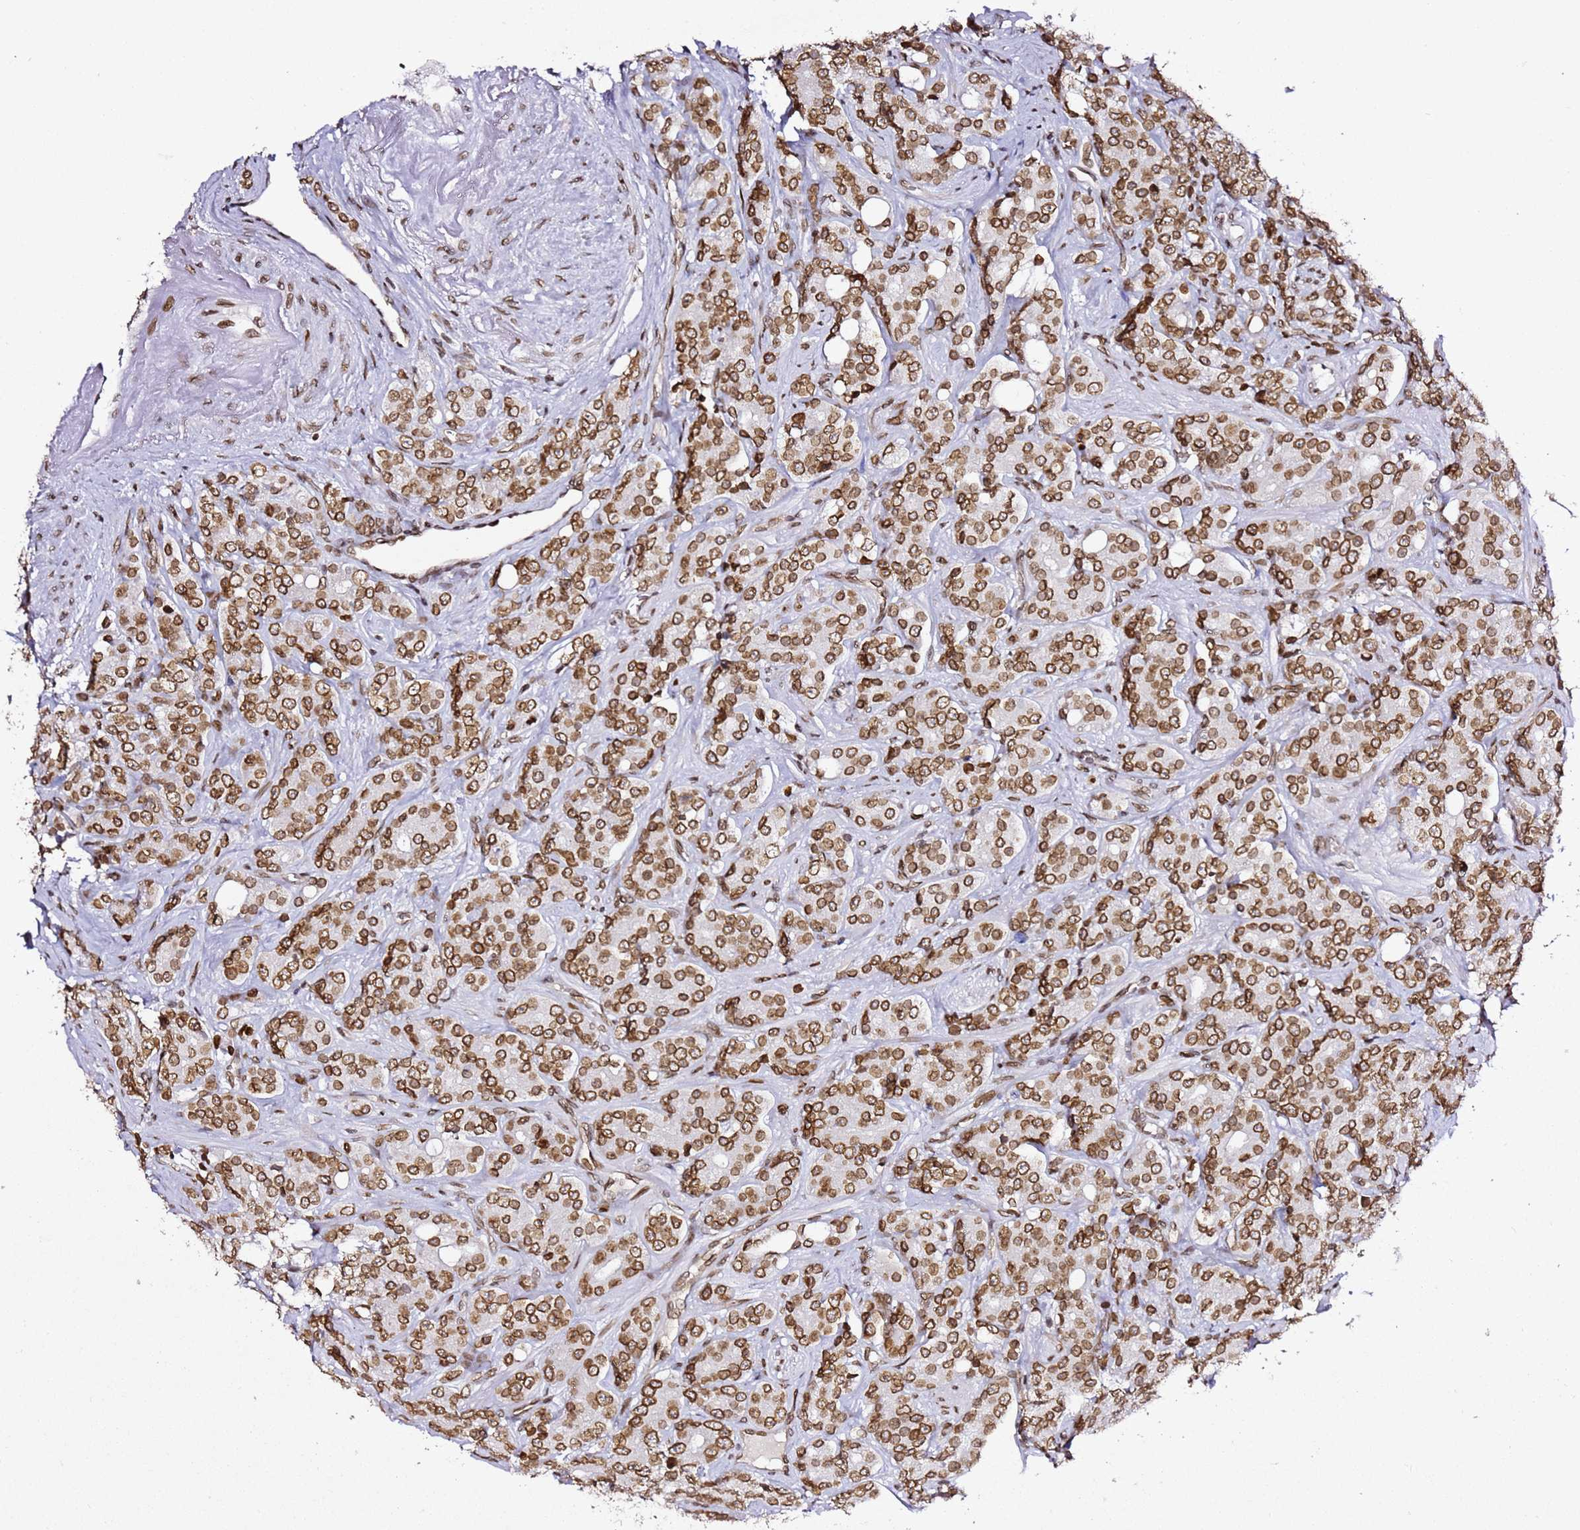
{"staining": {"intensity": "moderate", "quantity": ">75%", "location": "cytoplasmic/membranous,nuclear"}, "tissue": "prostate cancer", "cell_type": "Tumor cells", "image_type": "cancer", "snomed": [{"axis": "morphology", "description": "Adenocarcinoma, High grade"}, {"axis": "topography", "description": "Prostate"}], "caption": "This is an image of immunohistochemistry (IHC) staining of prostate high-grade adenocarcinoma, which shows moderate positivity in the cytoplasmic/membranous and nuclear of tumor cells.", "gene": "POU6F1", "patient": {"sex": "male", "age": 62}}